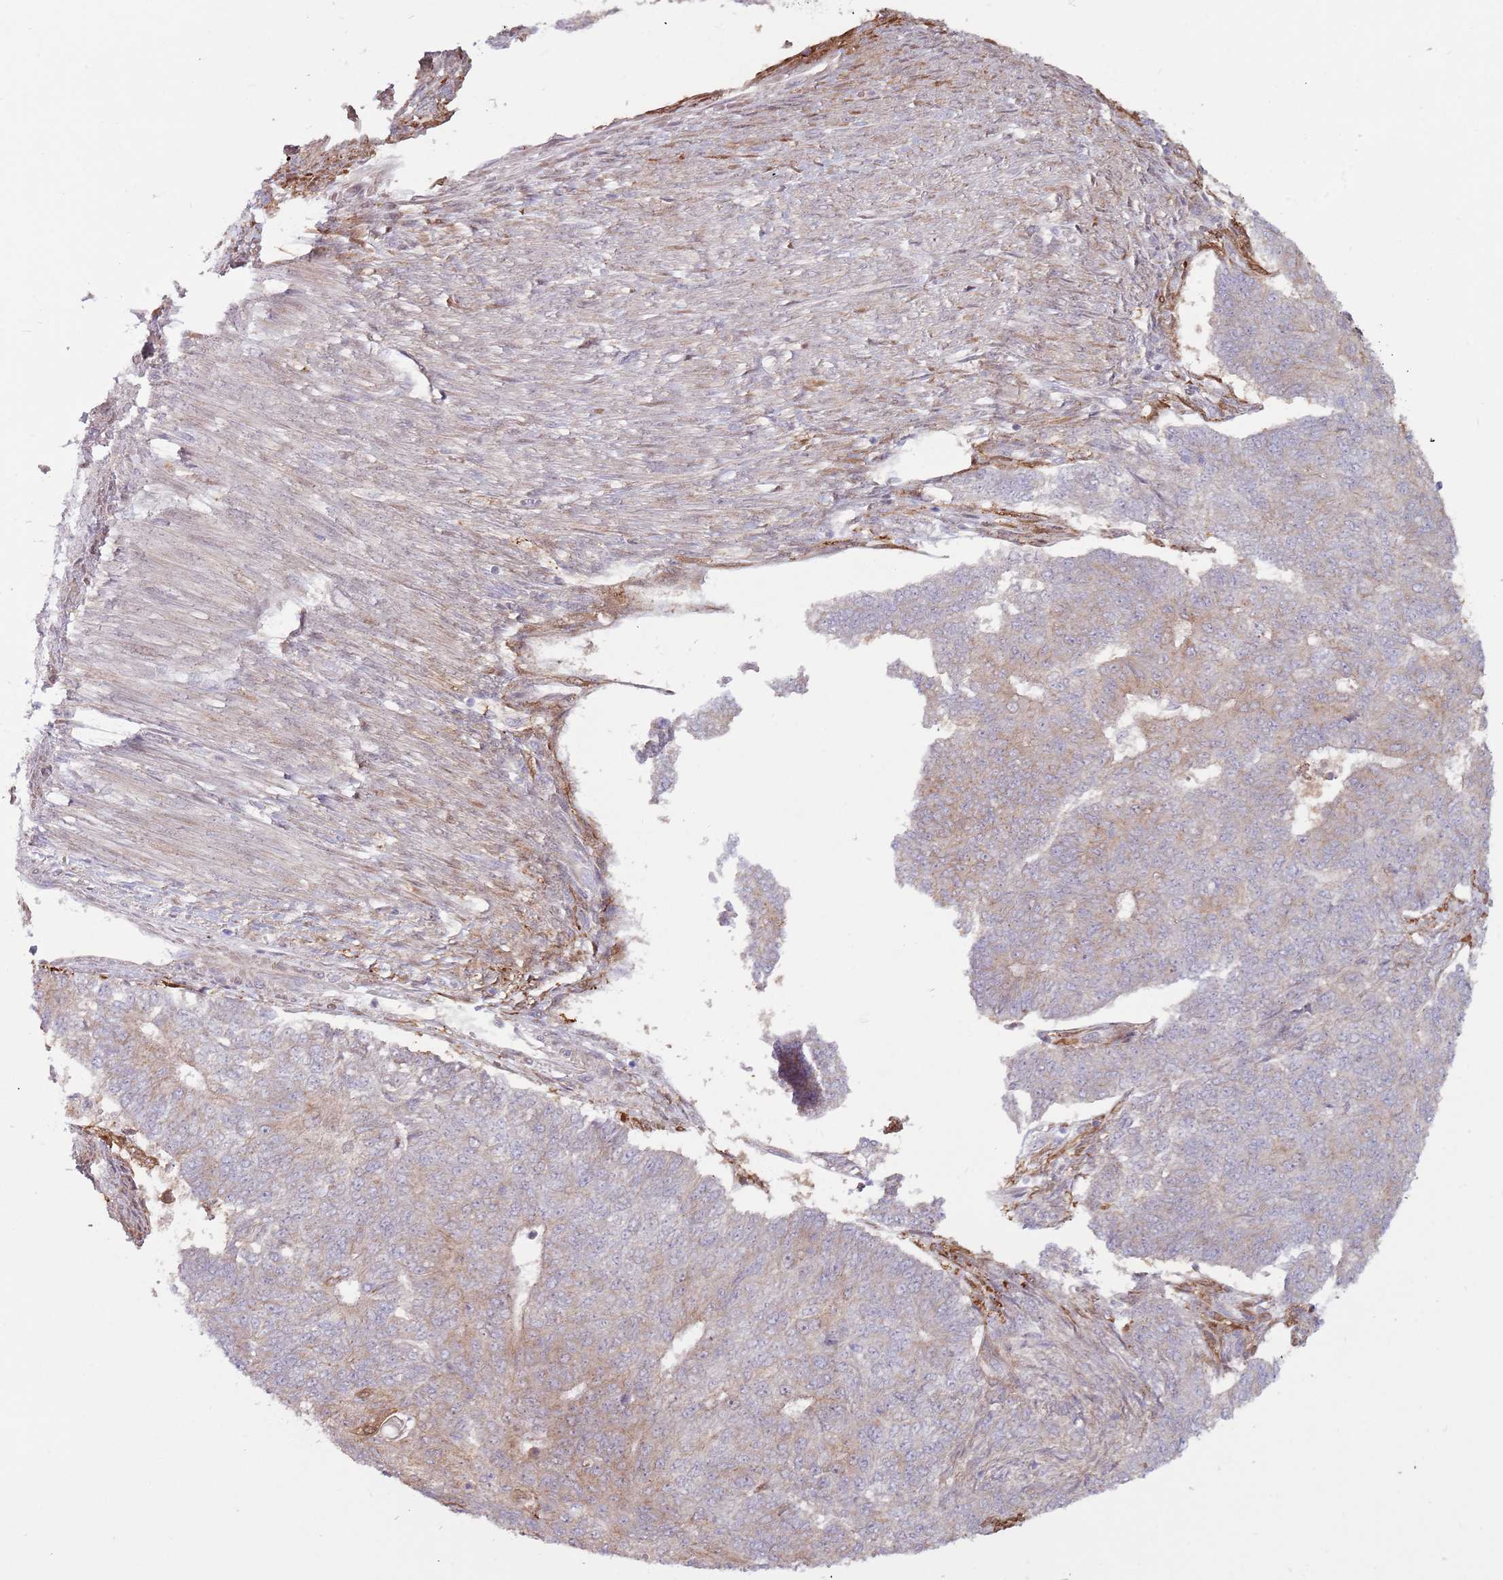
{"staining": {"intensity": "weak", "quantity": "<25%", "location": "cytoplasmic/membranous"}, "tissue": "endometrial cancer", "cell_type": "Tumor cells", "image_type": "cancer", "snomed": [{"axis": "morphology", "description": "Adenocarcinoma, NOS"}, {"axis": "topography", "description": "Endometrium"}], "caption": "This is an immunohistochemistry micrograph of adenocarcinoma (endometrial). There is no positivity in tumor cells.", "gene": "CCDC150", "patient": {"sex": "female", "age": 32}}